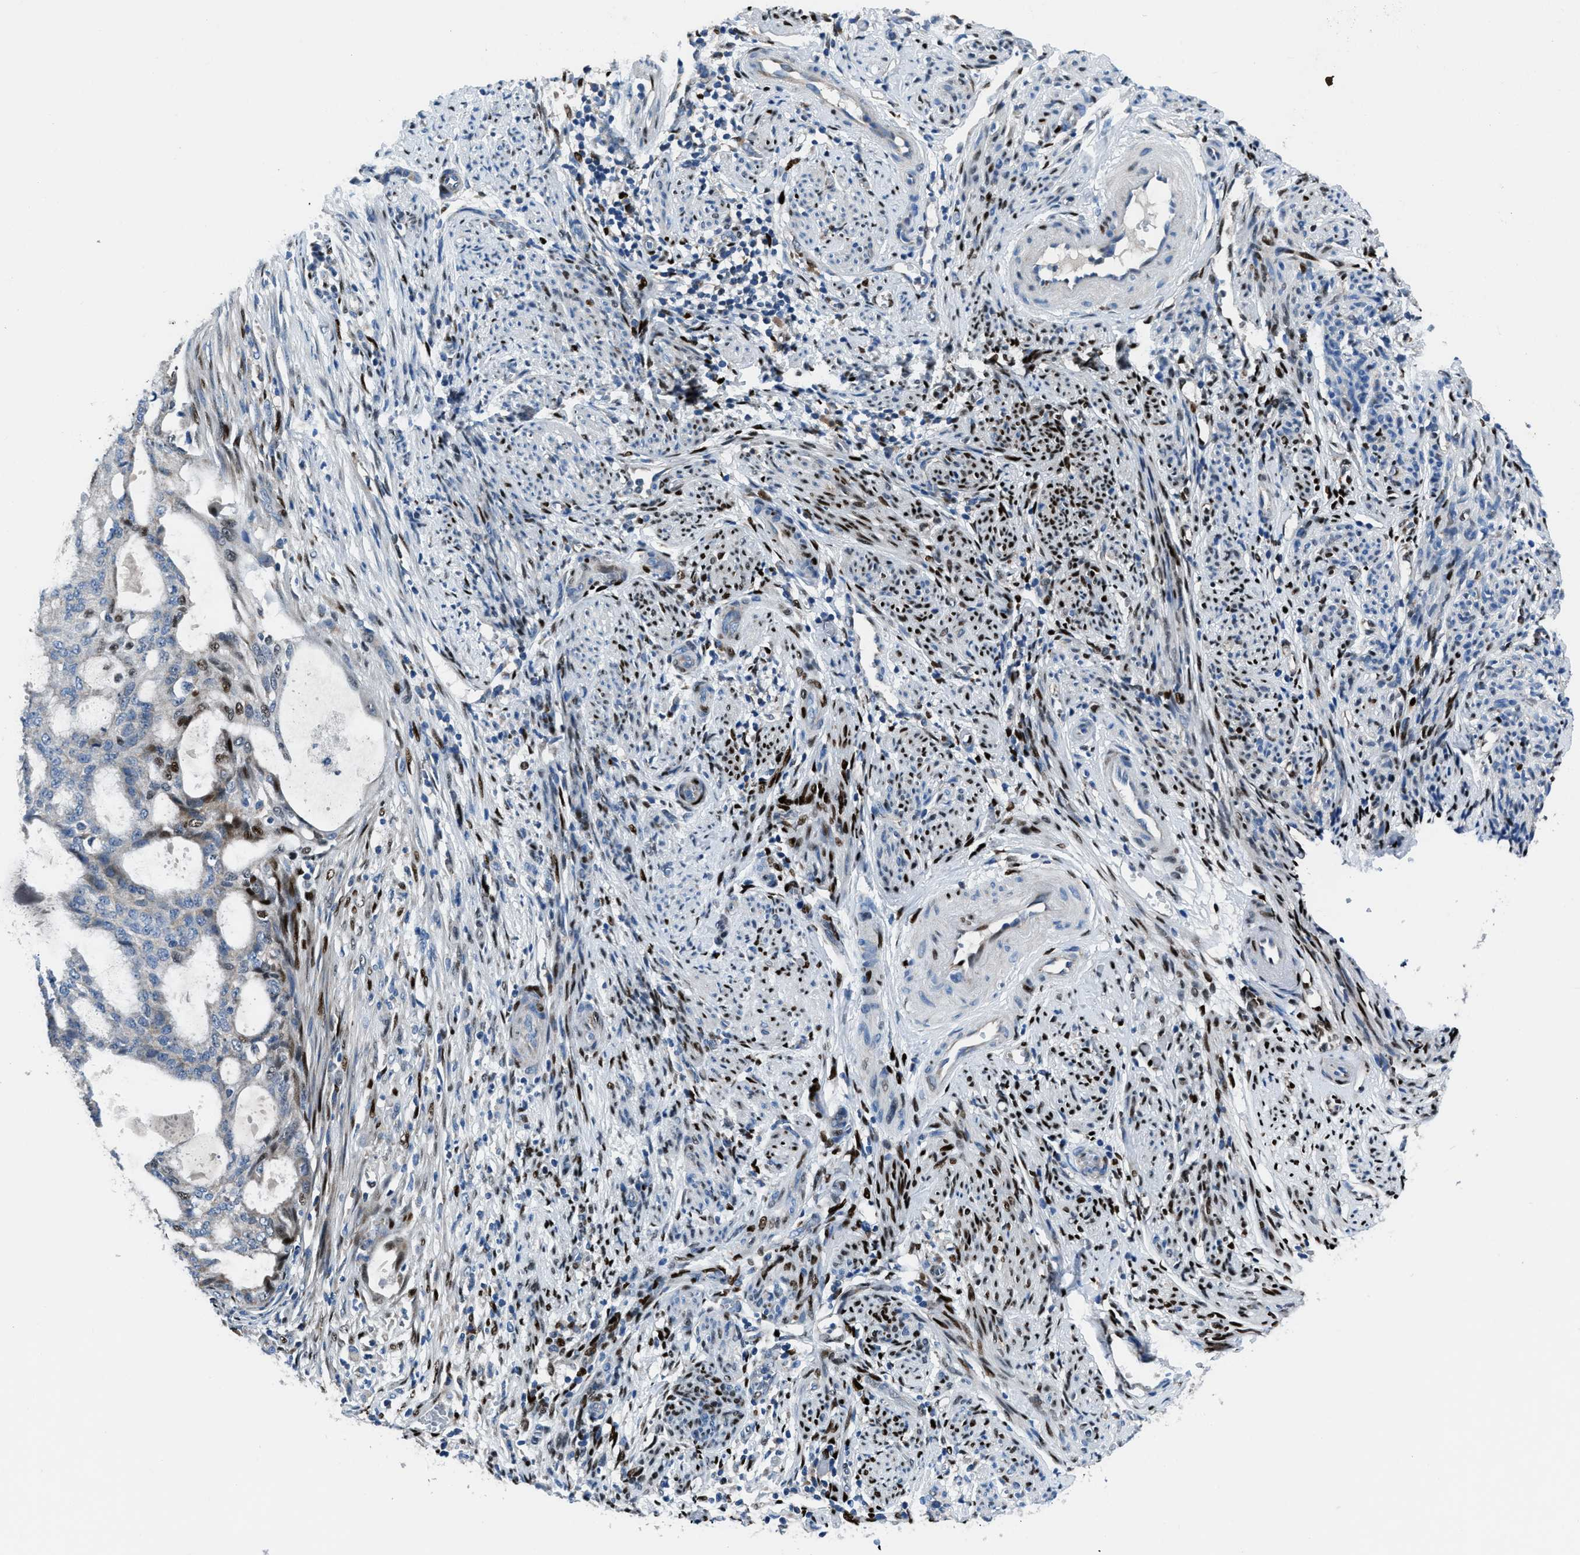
{"staining": {"intensity": "moderate", "quantity": "<25%", "location": "nuclear"}, "tissue": "endometrial cancer", "cell_type": "Tumor cells", "image_type": "cancer", "snomed": [{"axis": "morphology", "description": "Adenocarcinoma, NOS"}, {"axis": "topography", "description": "Endometrium"}], "caption": "Tumor cells display low levels of moderate nuclear expression in approximately <25% of cells in human endometrial adenocarcinoma. (DAB = brown stain, brightfield microscopy at high magnification).", "gene": "EGR1", "patient": {"sex": "female", "age": 58}}